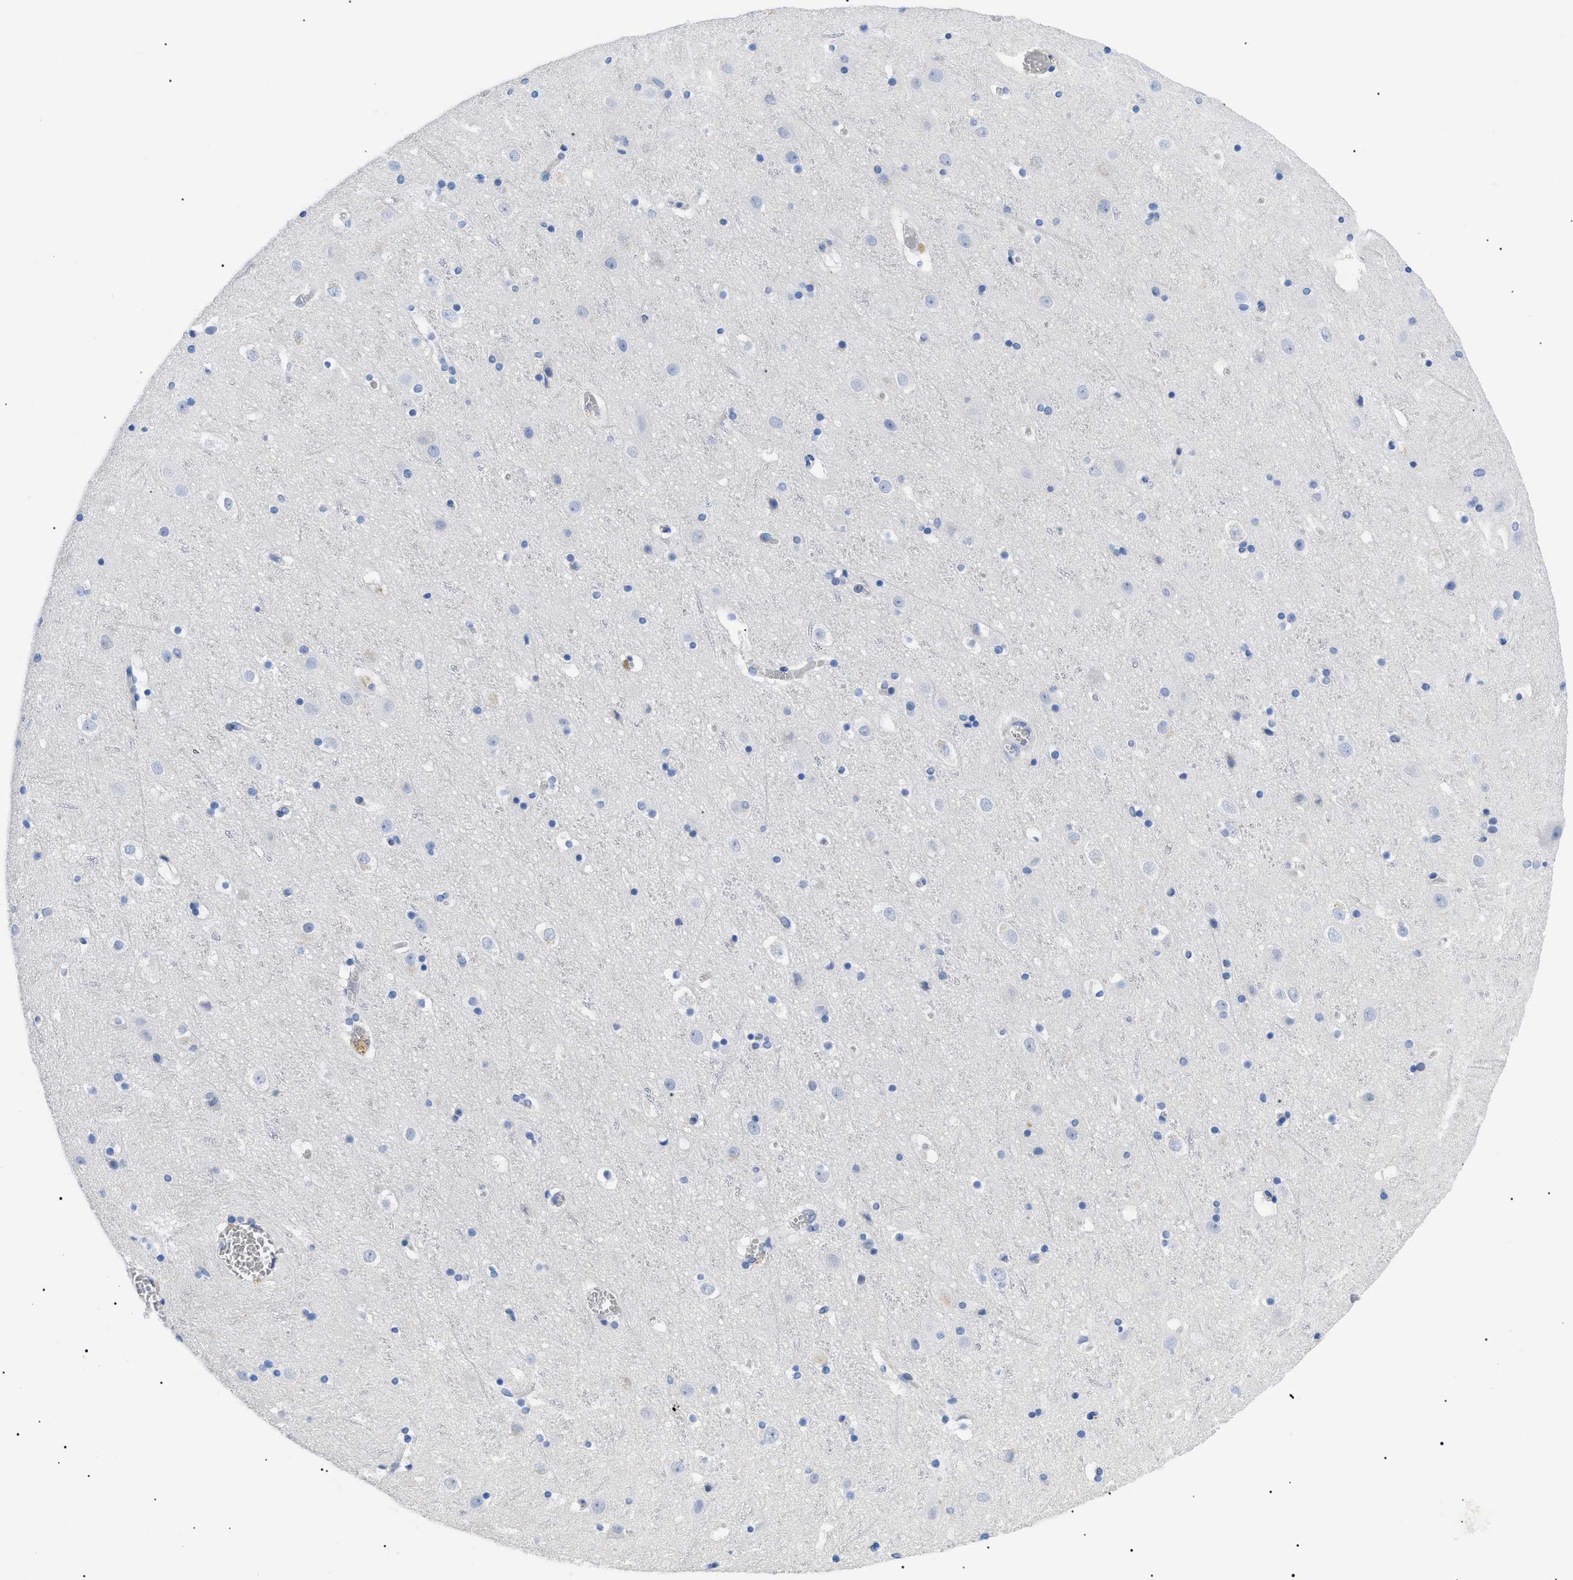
{"staining": {"intensity": "negative", "quantity": "none", "location": "none"}, "tissue": "cerebral cortex", "cell_type": "Endothelial cells", "image_type": "normal", "snomed": [{"axis": "morphology", "description": "Normal tissue, NOS"}, {"axis": "topography", "description": "Cerebral cortex"}], "caption": "The immunohistochemistry (IHC) histopathology image has no significant staining in endothelial cells of cerebral cortex. (DAB immunohistochemistry (IHC) with hematoxylin counter stain).", "gene": "ACKR1", "patient": {"sex": "male", "age": 45}}